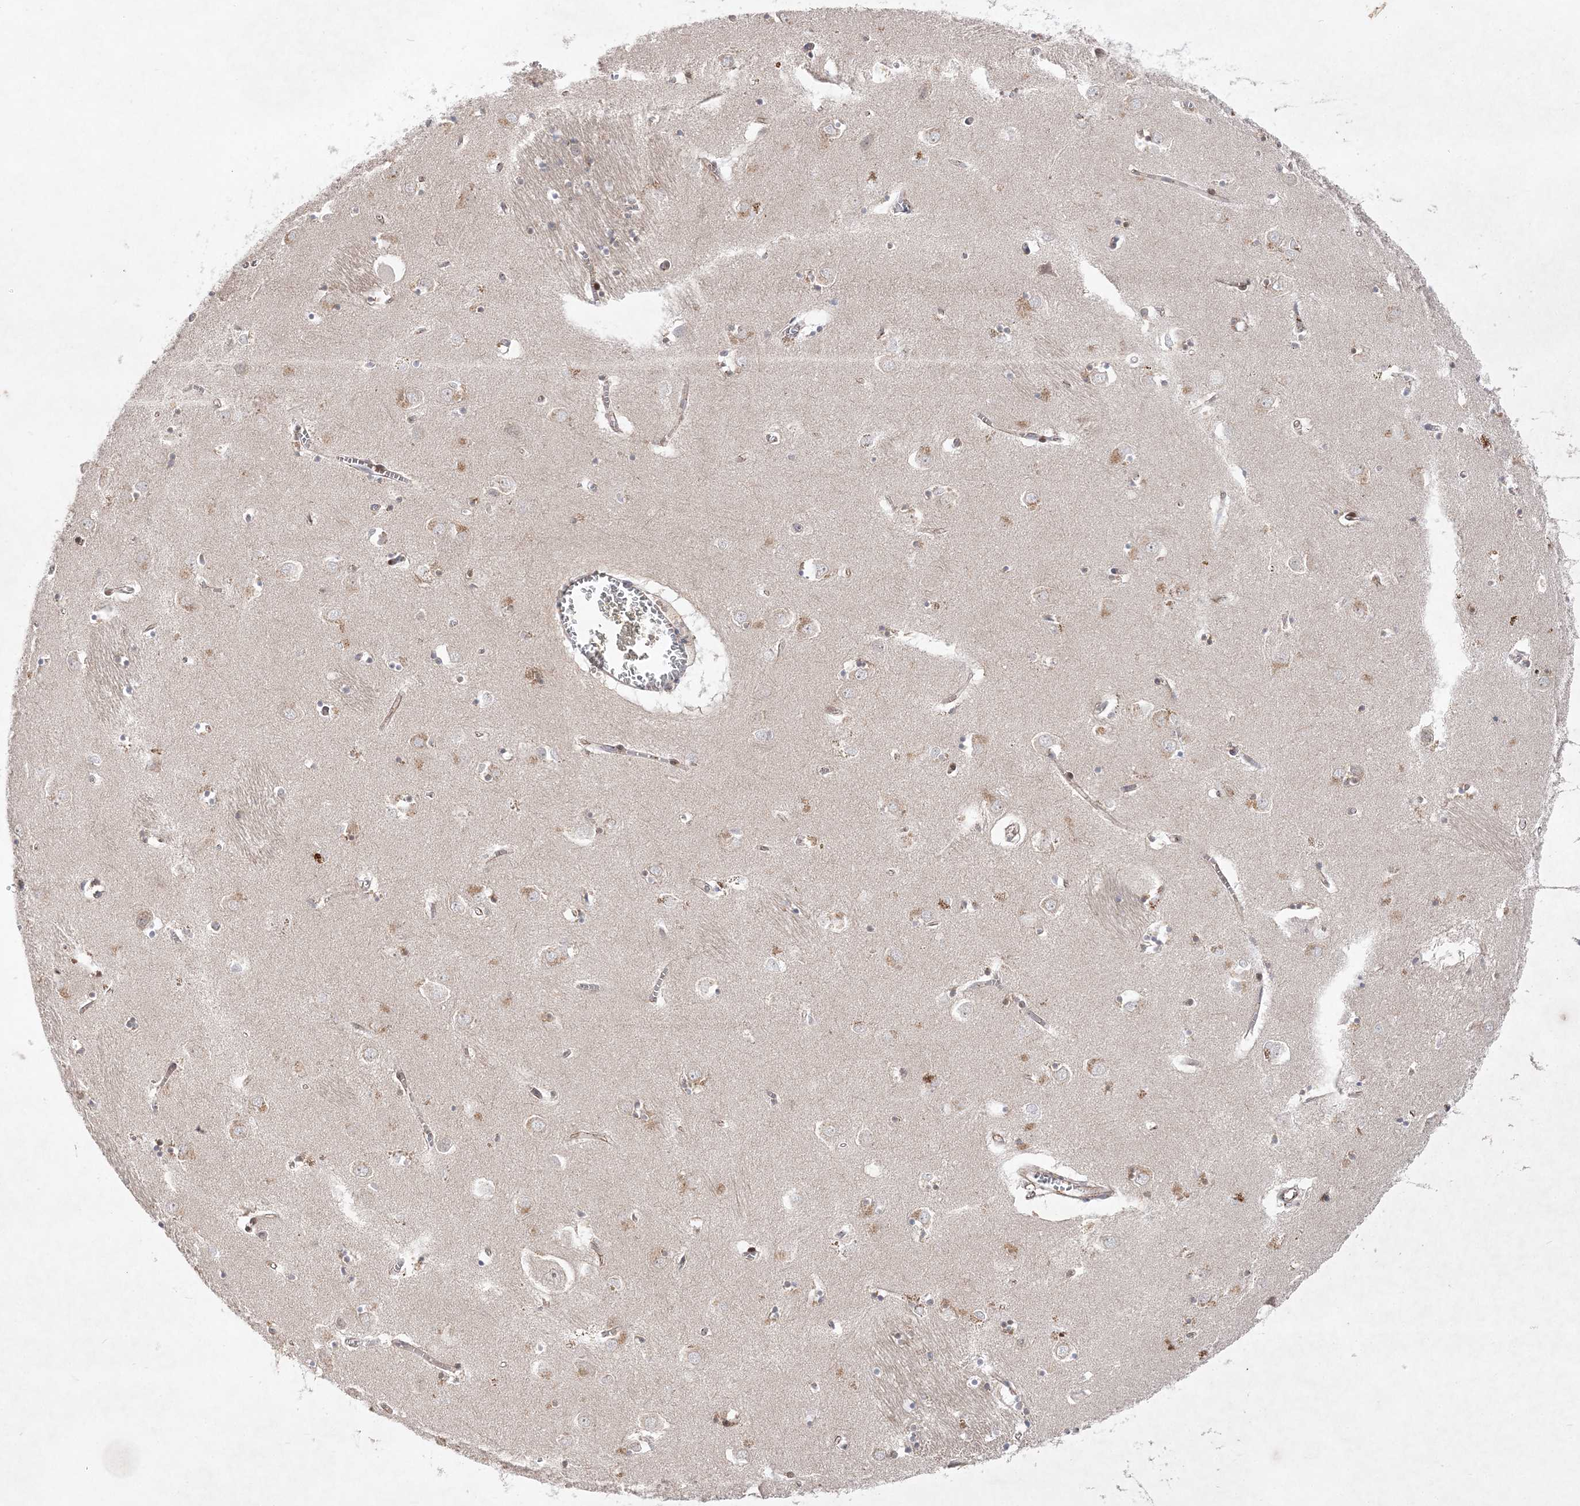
{"staining": {"intensity": "weak", "quantity": "<25%", "location": "cytoplasmic/membranous"}, "tissue": "caudate", "cell_type": "Glial cells", "image_type": "normal", "snomed": [{"axis": "morphology", "description": "Normal tissue, NOS"}, {"axis": "topography", "description": "Lateral ventricle wall"}], "caption": "DAB immunohistochemical staining of normal caudate reveals no significant staining in glial cells. (Stains: DAB (3,3'-diaminobenzidine) immunohistochemistry (IHC) with hematoxylin counter stain, Microscopy: brightfield microscopy at high magnification).", "gene": "CLNK", "patient": {"sex": "male", "age": 70}}